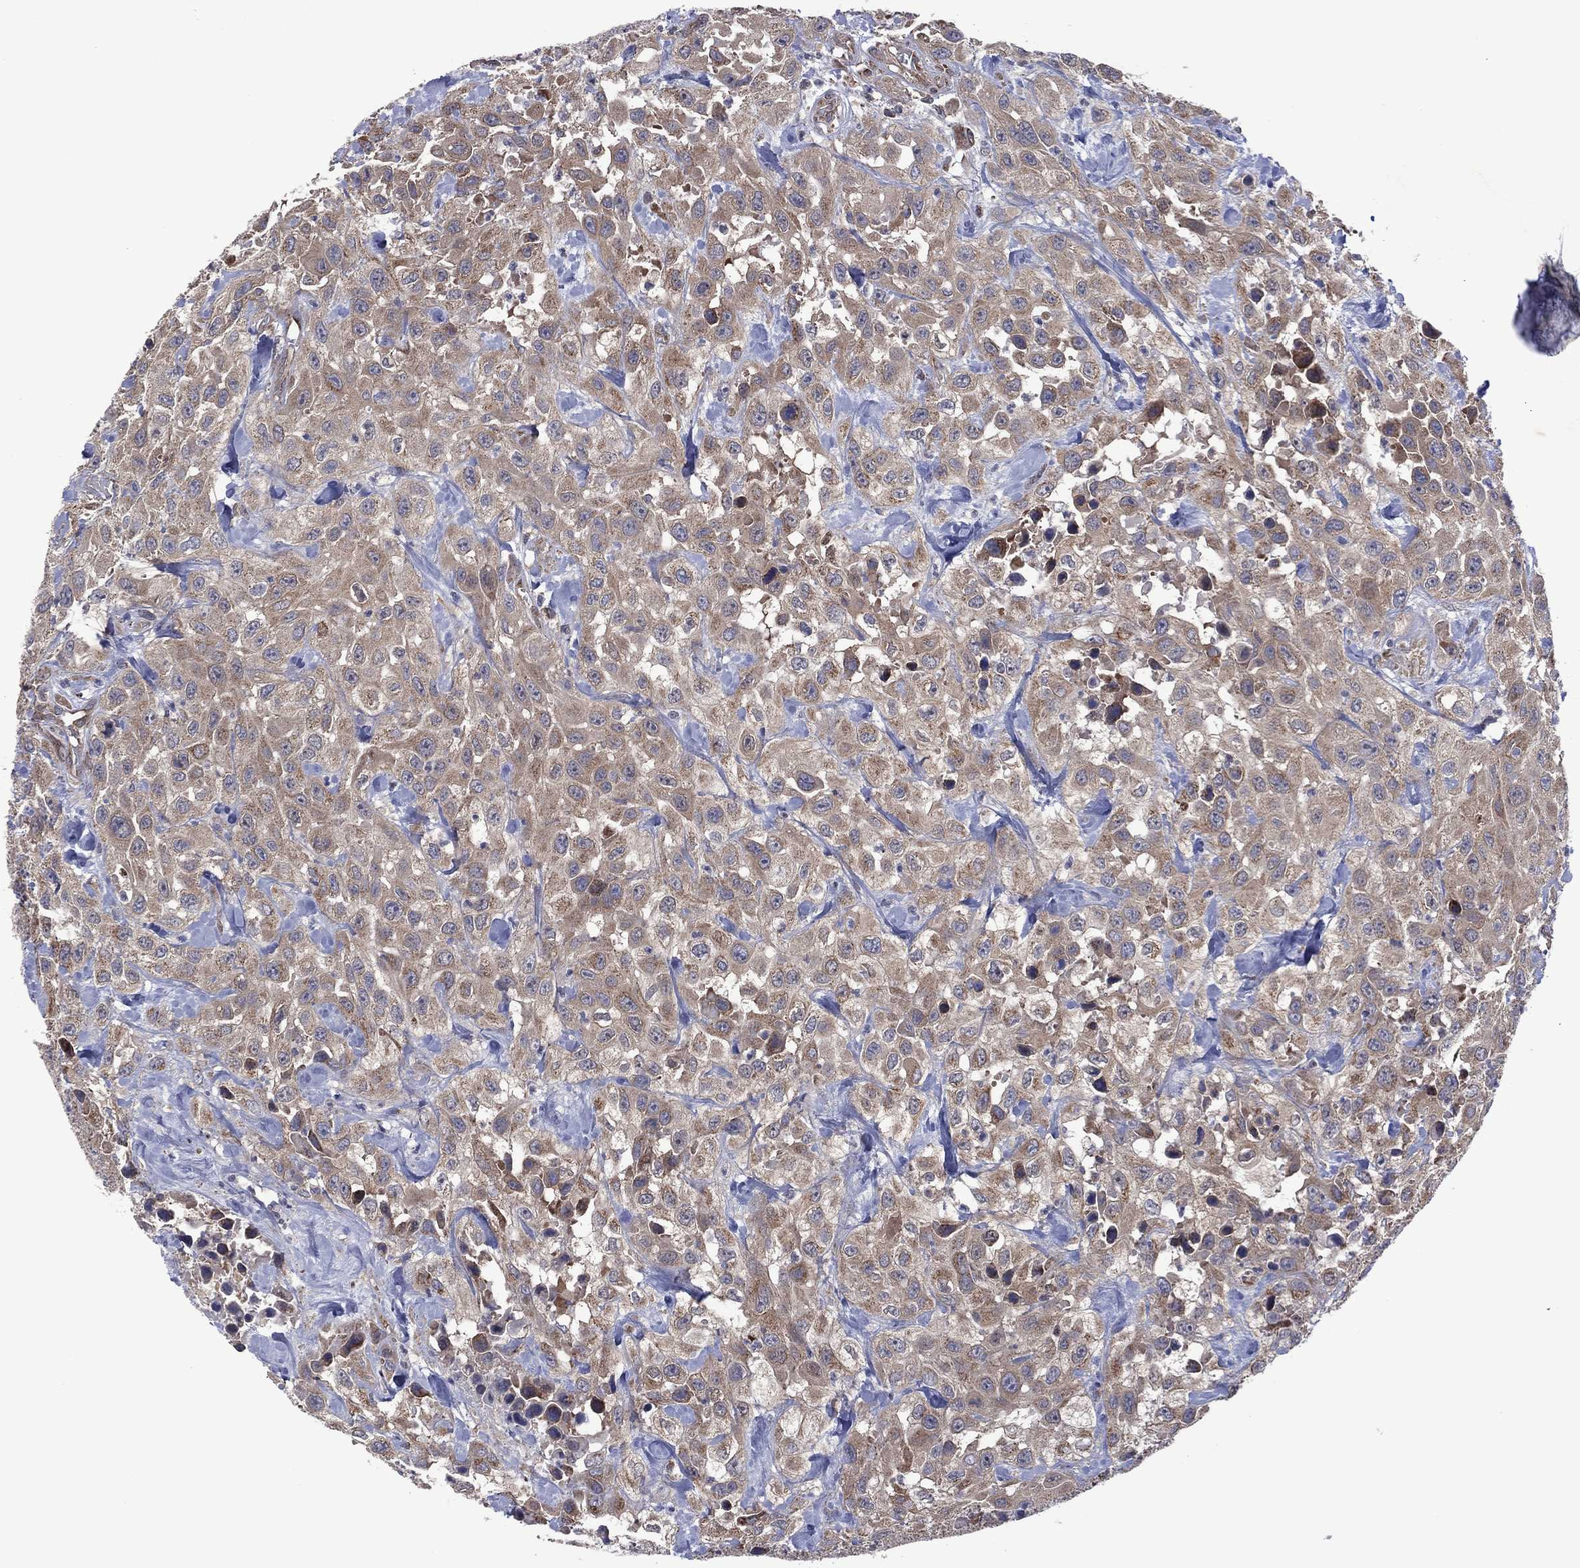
{"staining": {"intensity": "weak", "quantity": "<25%", "location": "cytoplasmic/membranous"}, "tissue": "urothelial cancer", "cell_type": "Tumor cells", "image_type": "cancer", "snomed": [{"axis": "morphology", "description": "Urothelial carcinoma, High grade"}, {"axis": "topography", "description": "Urinary bladder"}], "caption": "DAB immunohistochemical staining of urothelial carcinoma (high-grade) reveals no significant staining in tumor cells. (DAB IHC with hematoxylin counter stain).", "gene": "PIDD1", "patient": {"sex": "male", "age": 79}}